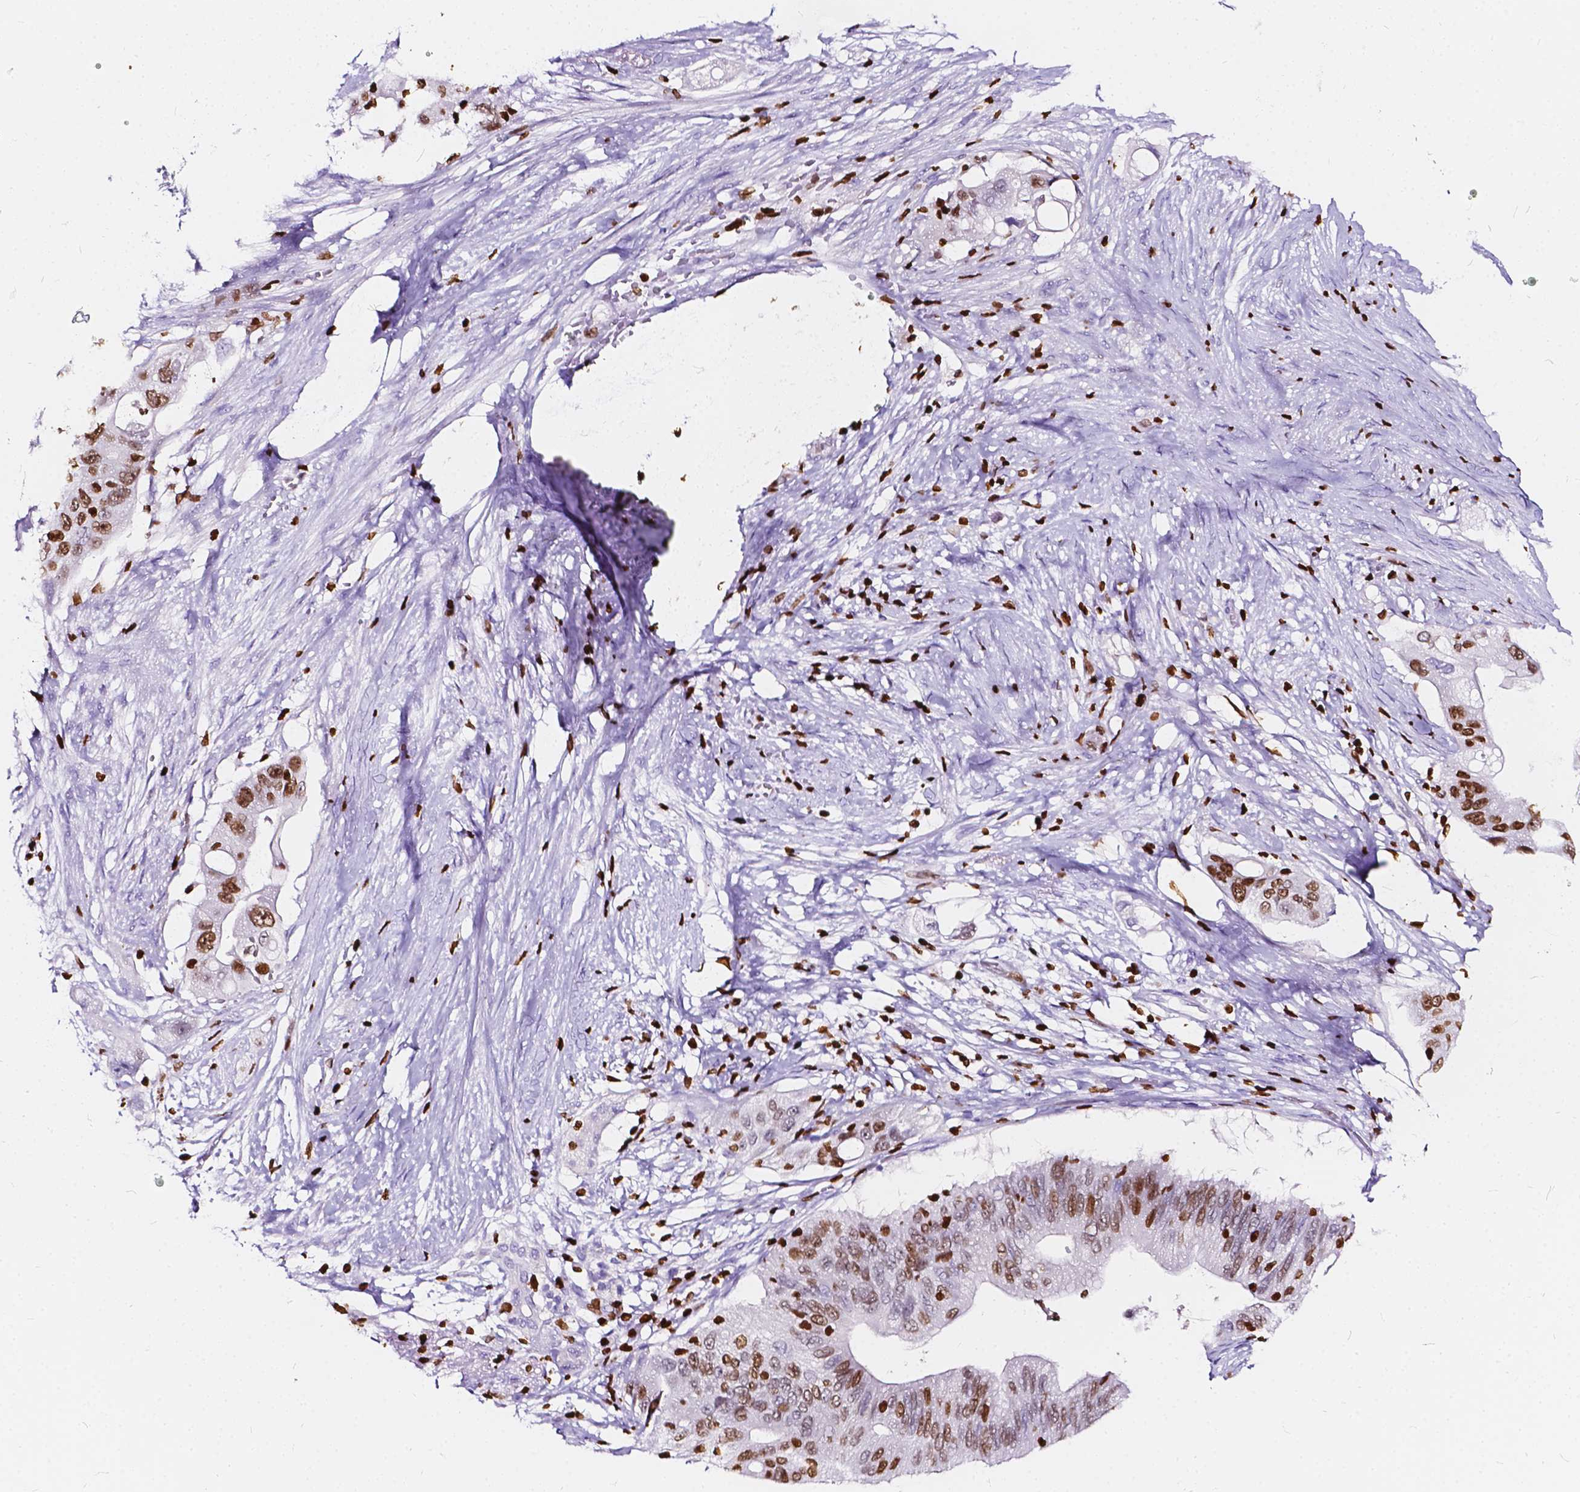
{"staining": {"intensity": "moderate", "quantity": "25%-75%", "location": "nuclear"}, "tissue": "pancreatic cancer", "cell_type": "Tumor cells", "image_type": "cancer", "snomed": [{"axis": "morphology", "description": "Adenocarcinoma, NOS"}, {"axis": "topography", "description": "Pancreas"}], "caption": "High-power microscopy captured an immunohistochemistry histopathology image of adenocarcinoma (pancreatic), revealing moderate nuclear expression in about 25%-75% of tumor cells. Using DAB (brown) and hematoxylin (blue) stains, captured at high magnification using brightfield microscopy.", "gene": "CBY3", "patient": {"sex": "female", "age": 72}}